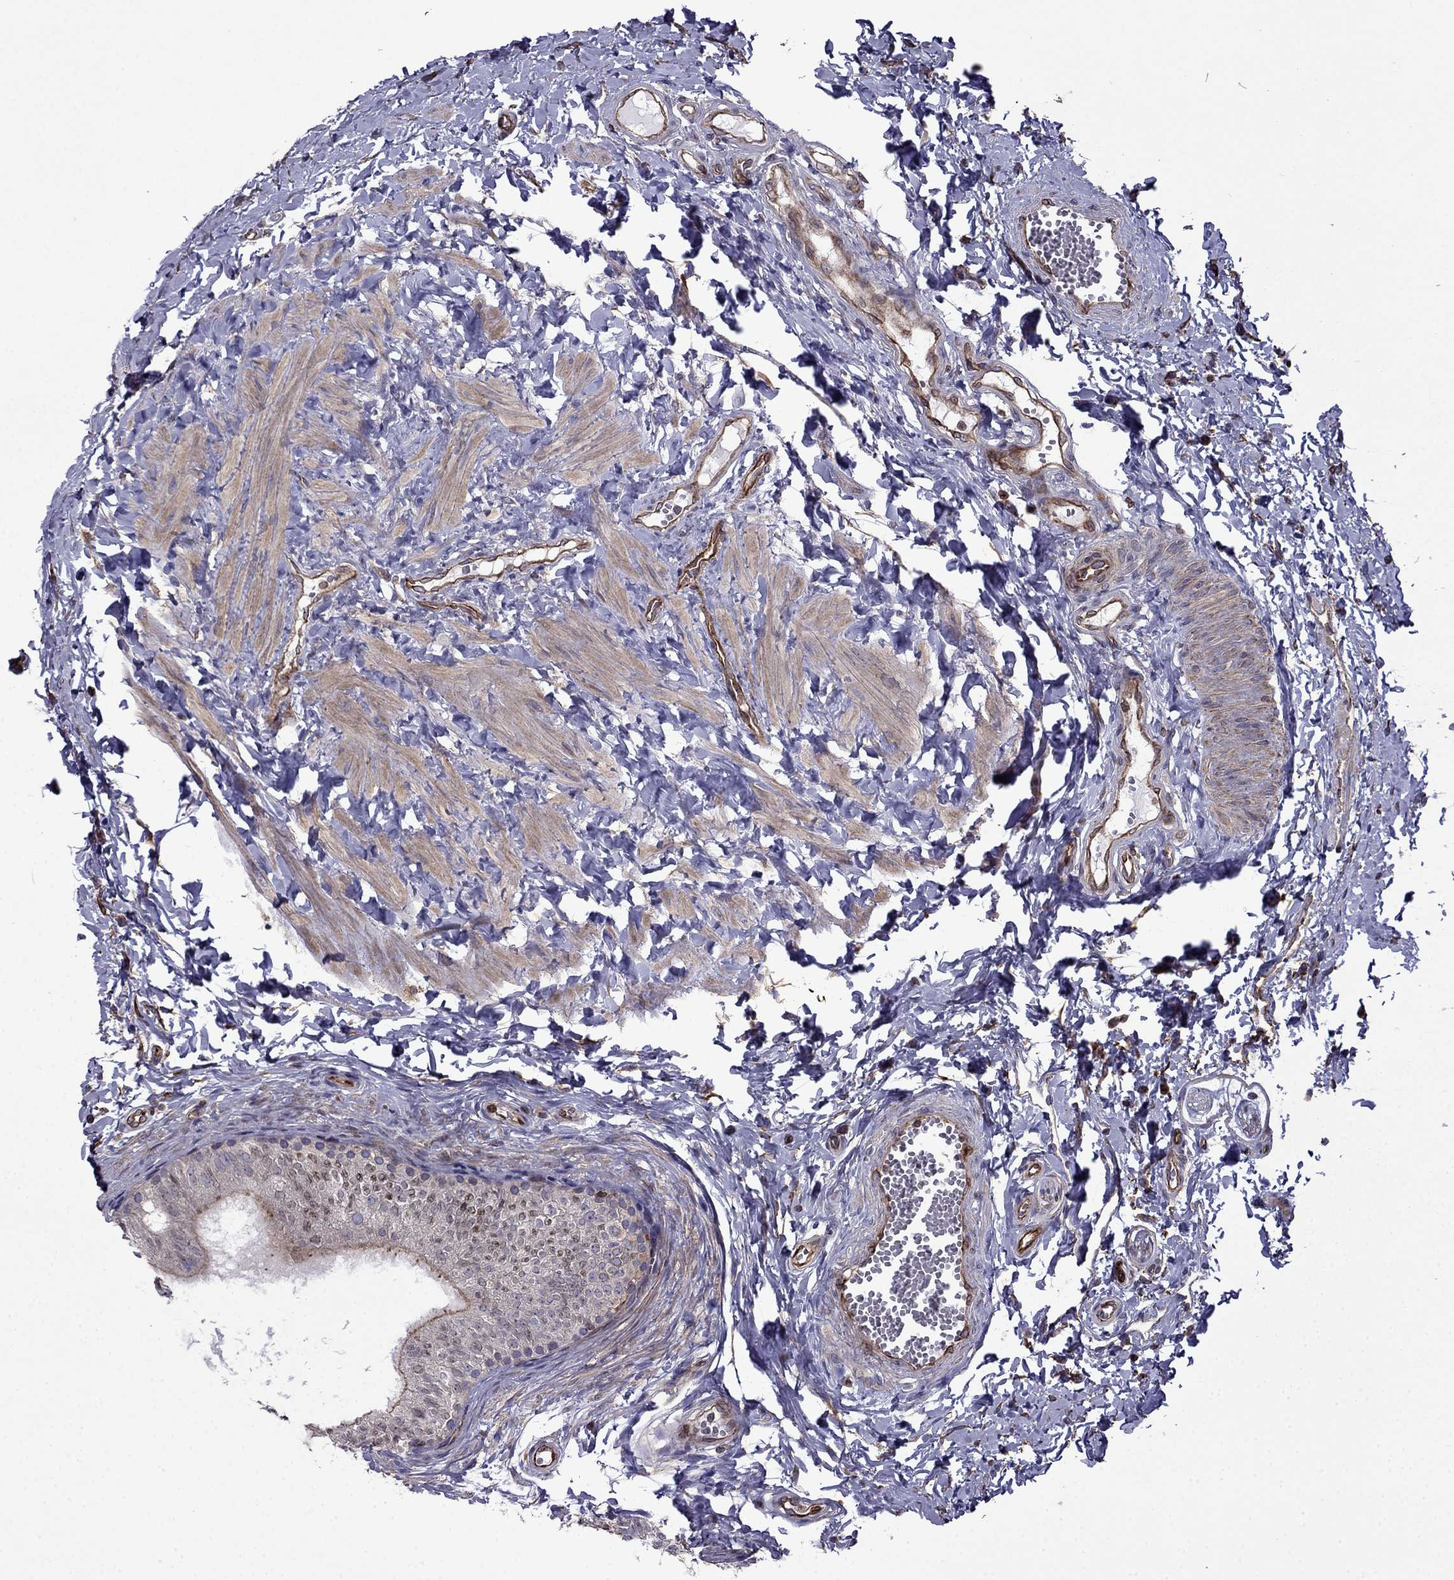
{"staining": {"intensity": "moderate", "quantity": "<25%", "location": "cytoplasmic/membranous"}, "tissue": "epididymis", "cell_type": "Glandular cells", "image_type": "normal", "snomed": [{"axis": "morphology", "description": "Normal tissue, NOS"}, {"axis": "topography", "description": "Epididymis"}], "caption": "Immunohistochemical staining of unremarkable human epididymis reveals <25% levels of moderate cytoplasmic/membranous protein expression in approximately <25% of glandular cells. (DAB (3,3'-diaminobenzidine) IHC with brightfield microscopy, high magnification).", "gene": "CDC42BPA", "patient": {"sex": "male", "age": 22}}